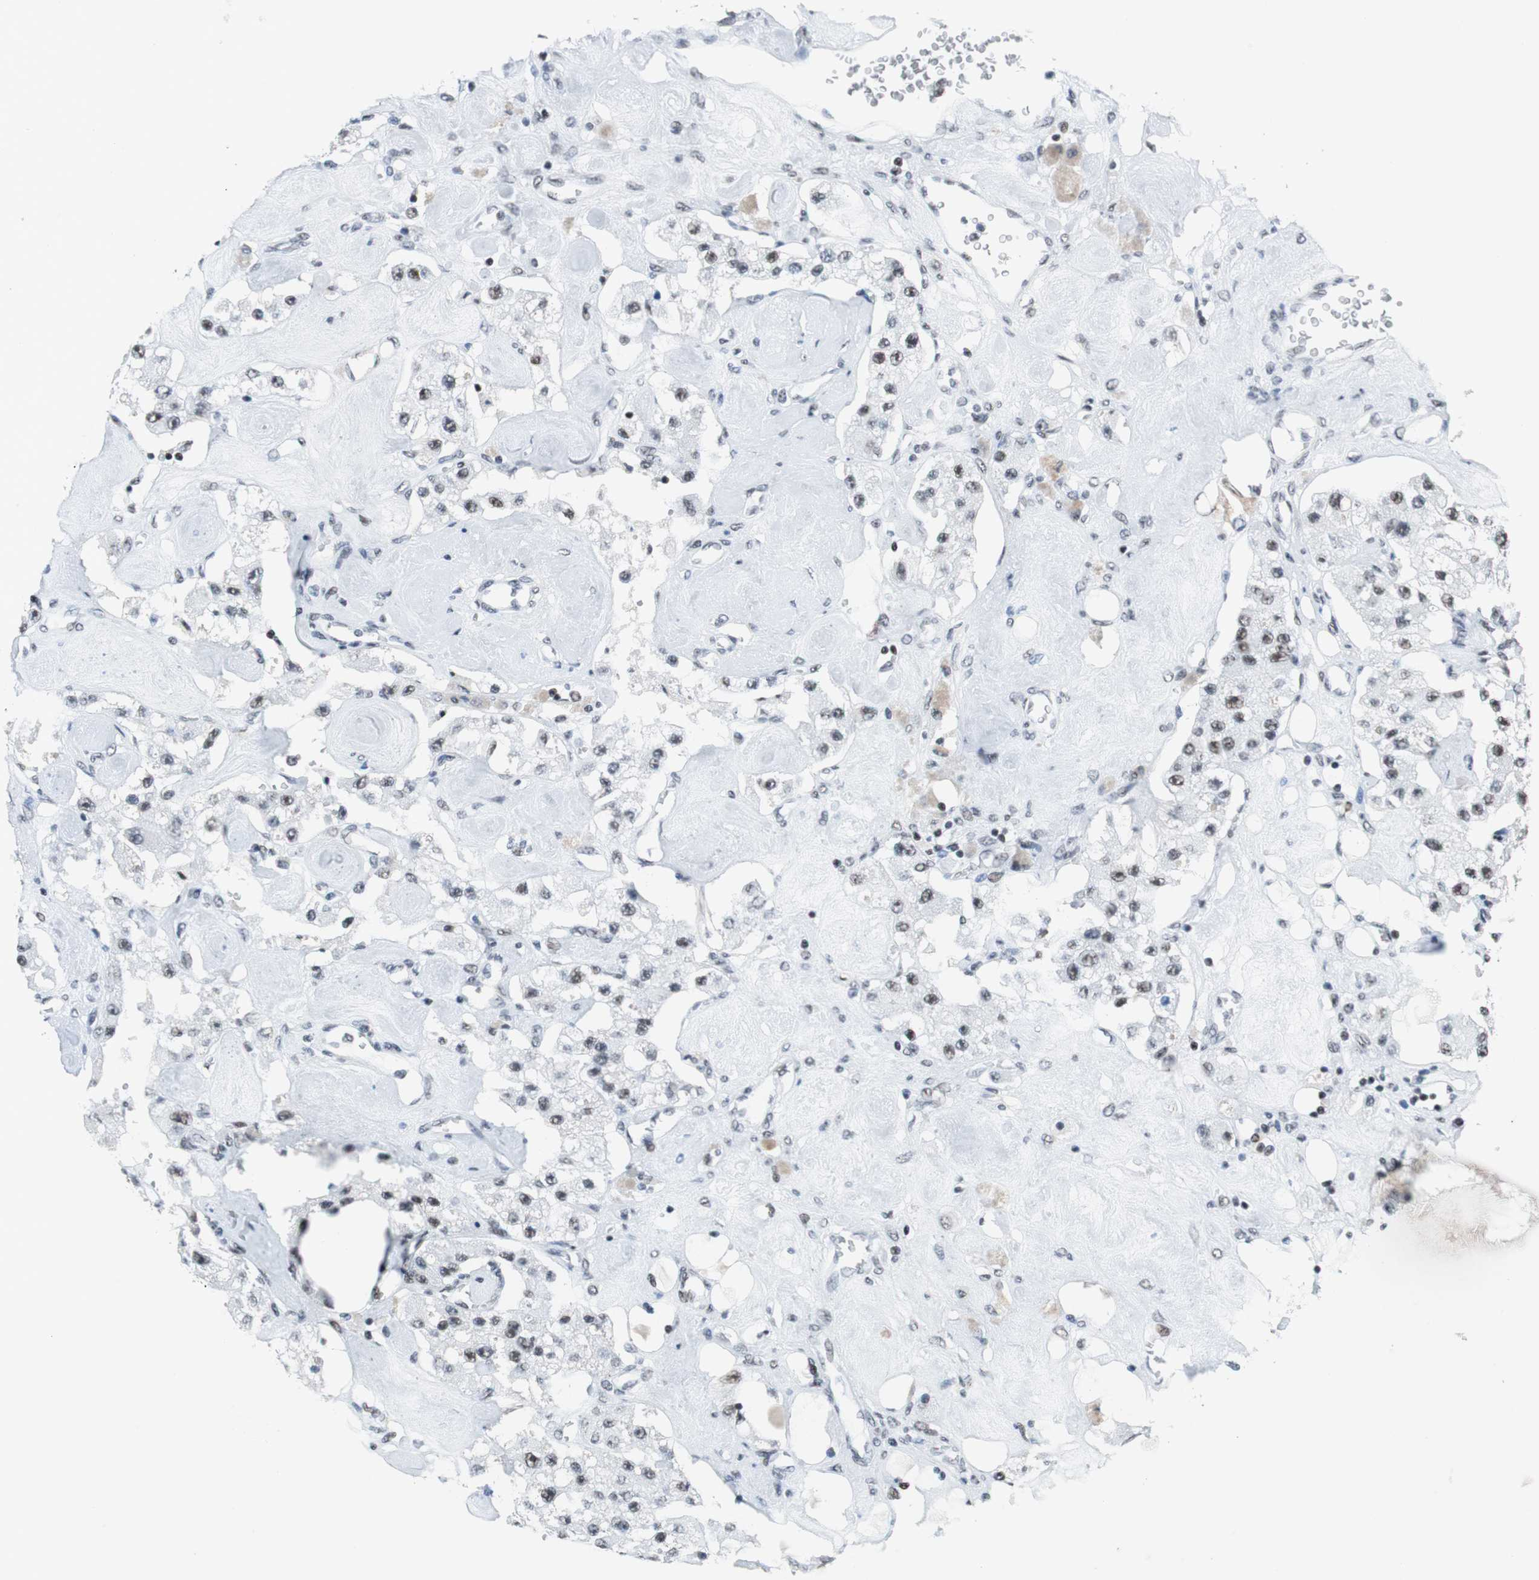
{"staining": {"intensity": "weak", "quantity": "<25%", "location": "nuclear"}, "tissue": "carcinoid", "cell_type": "Tumor cells", "image_type": "cancer", "snomed": [{"axis": "morphology", "description": "Carcinoid, malignant, NOS"}, {"axis": "topography", "description": "Pancreas"}], "caption": "Carcinoid (malignant) stained for a protein using immunohistochemistry exhibits no positivity tumor cells.", "gene": "HDAC3", "patient": {"sex": "male", "age": 41}}